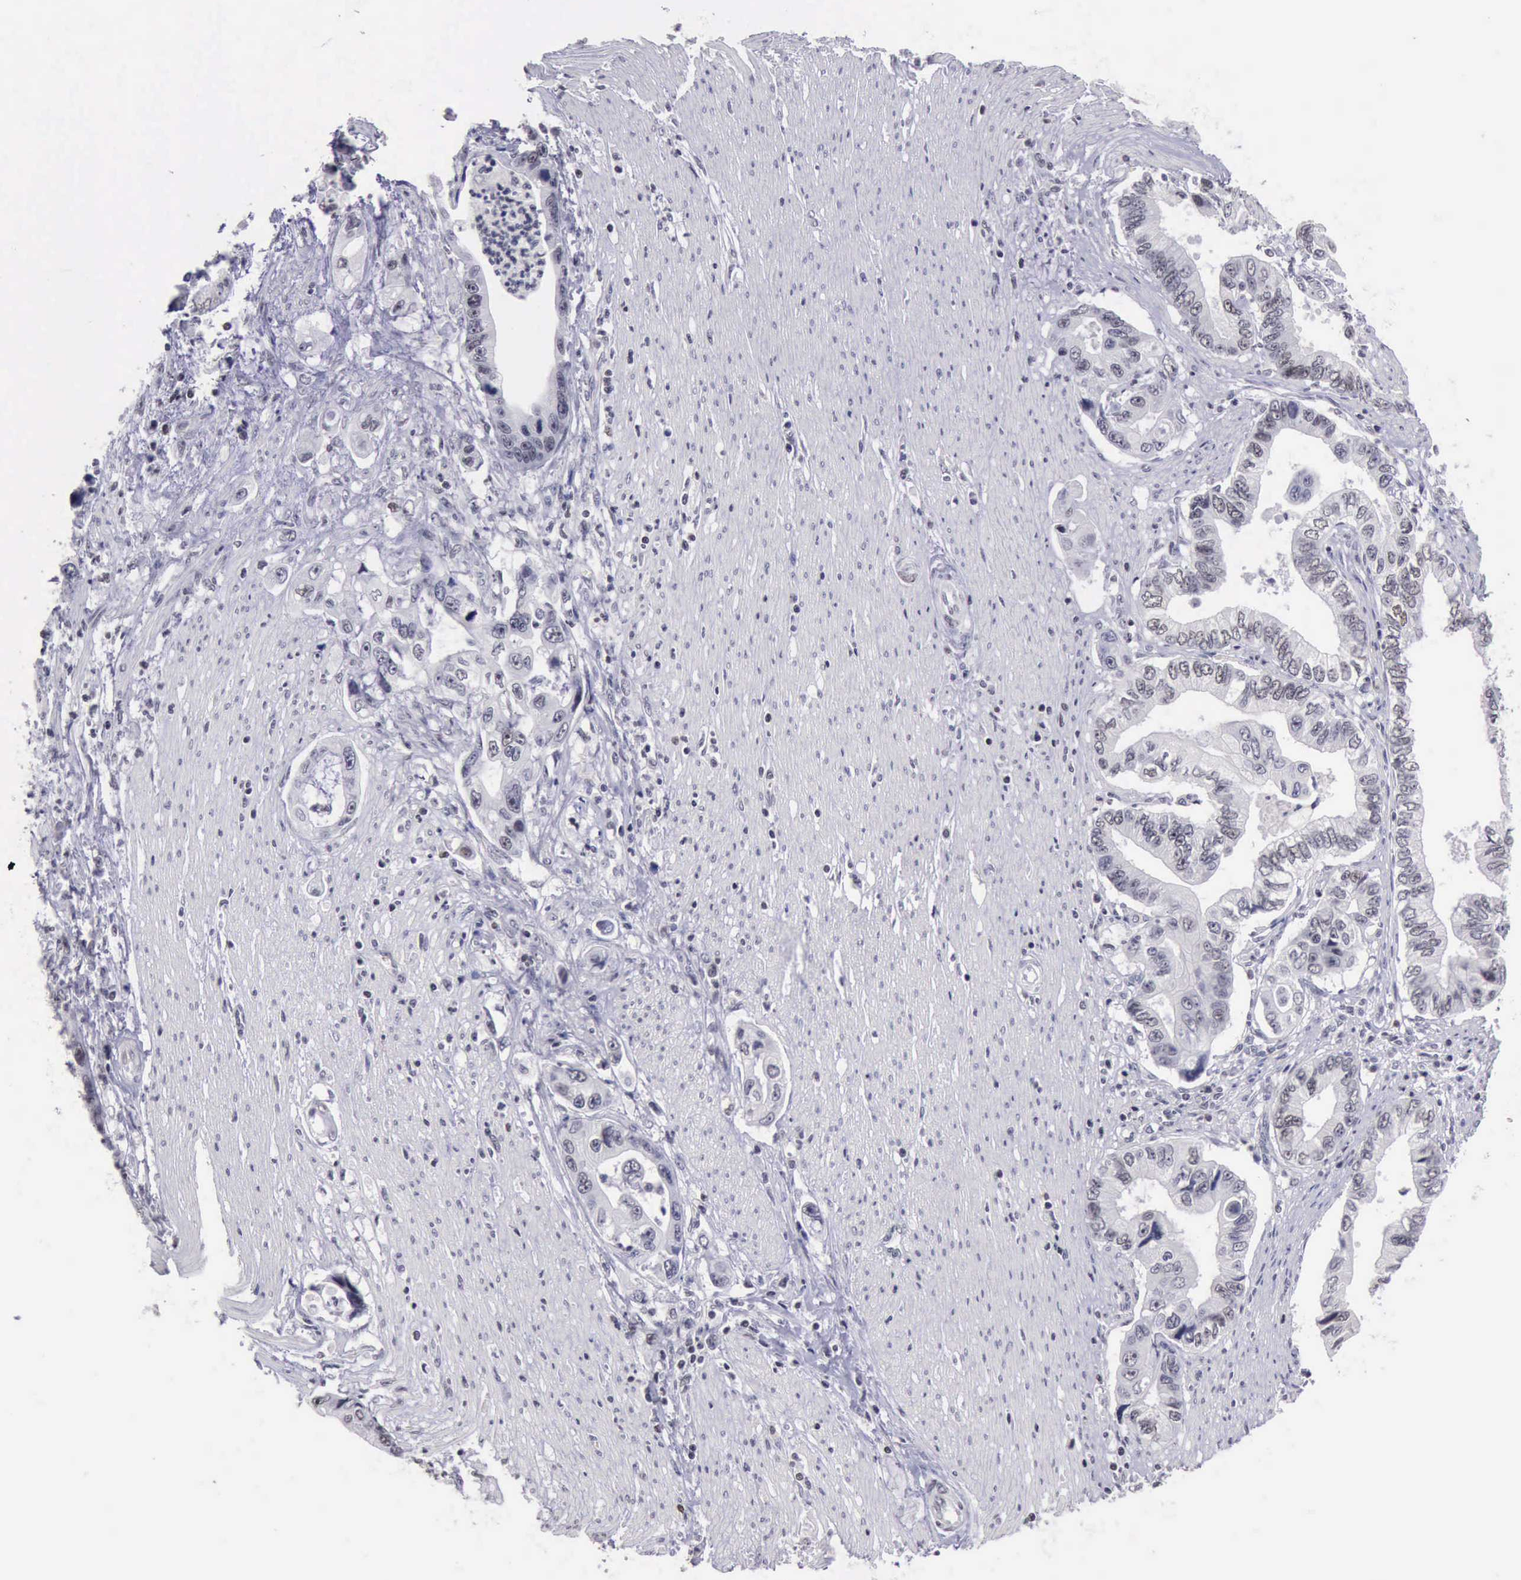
{"staining": {"intensity": "moderate", "quantity": "25%-75%", "location": "nuclear"}, "tissue": "pancreatic cancer", "cell_type": "Tumor cells", "image_type": "cancer", "snomed": [{"axis": "morphology", "description": "Adenocarcinoma, NOS"}, {"axis": "topography", "description": "Pancreas"}, {"axis": "topography", "description": "Stomach, upper"}], "caption": "The photomicrograph shows staining of pancreatic cancer (adenocarcinoma), revealing moderate nuclear protein positivity (brown color) within tumor cells.", "gene": "YY1", "patient": {"sex": "male", "age": 77}}